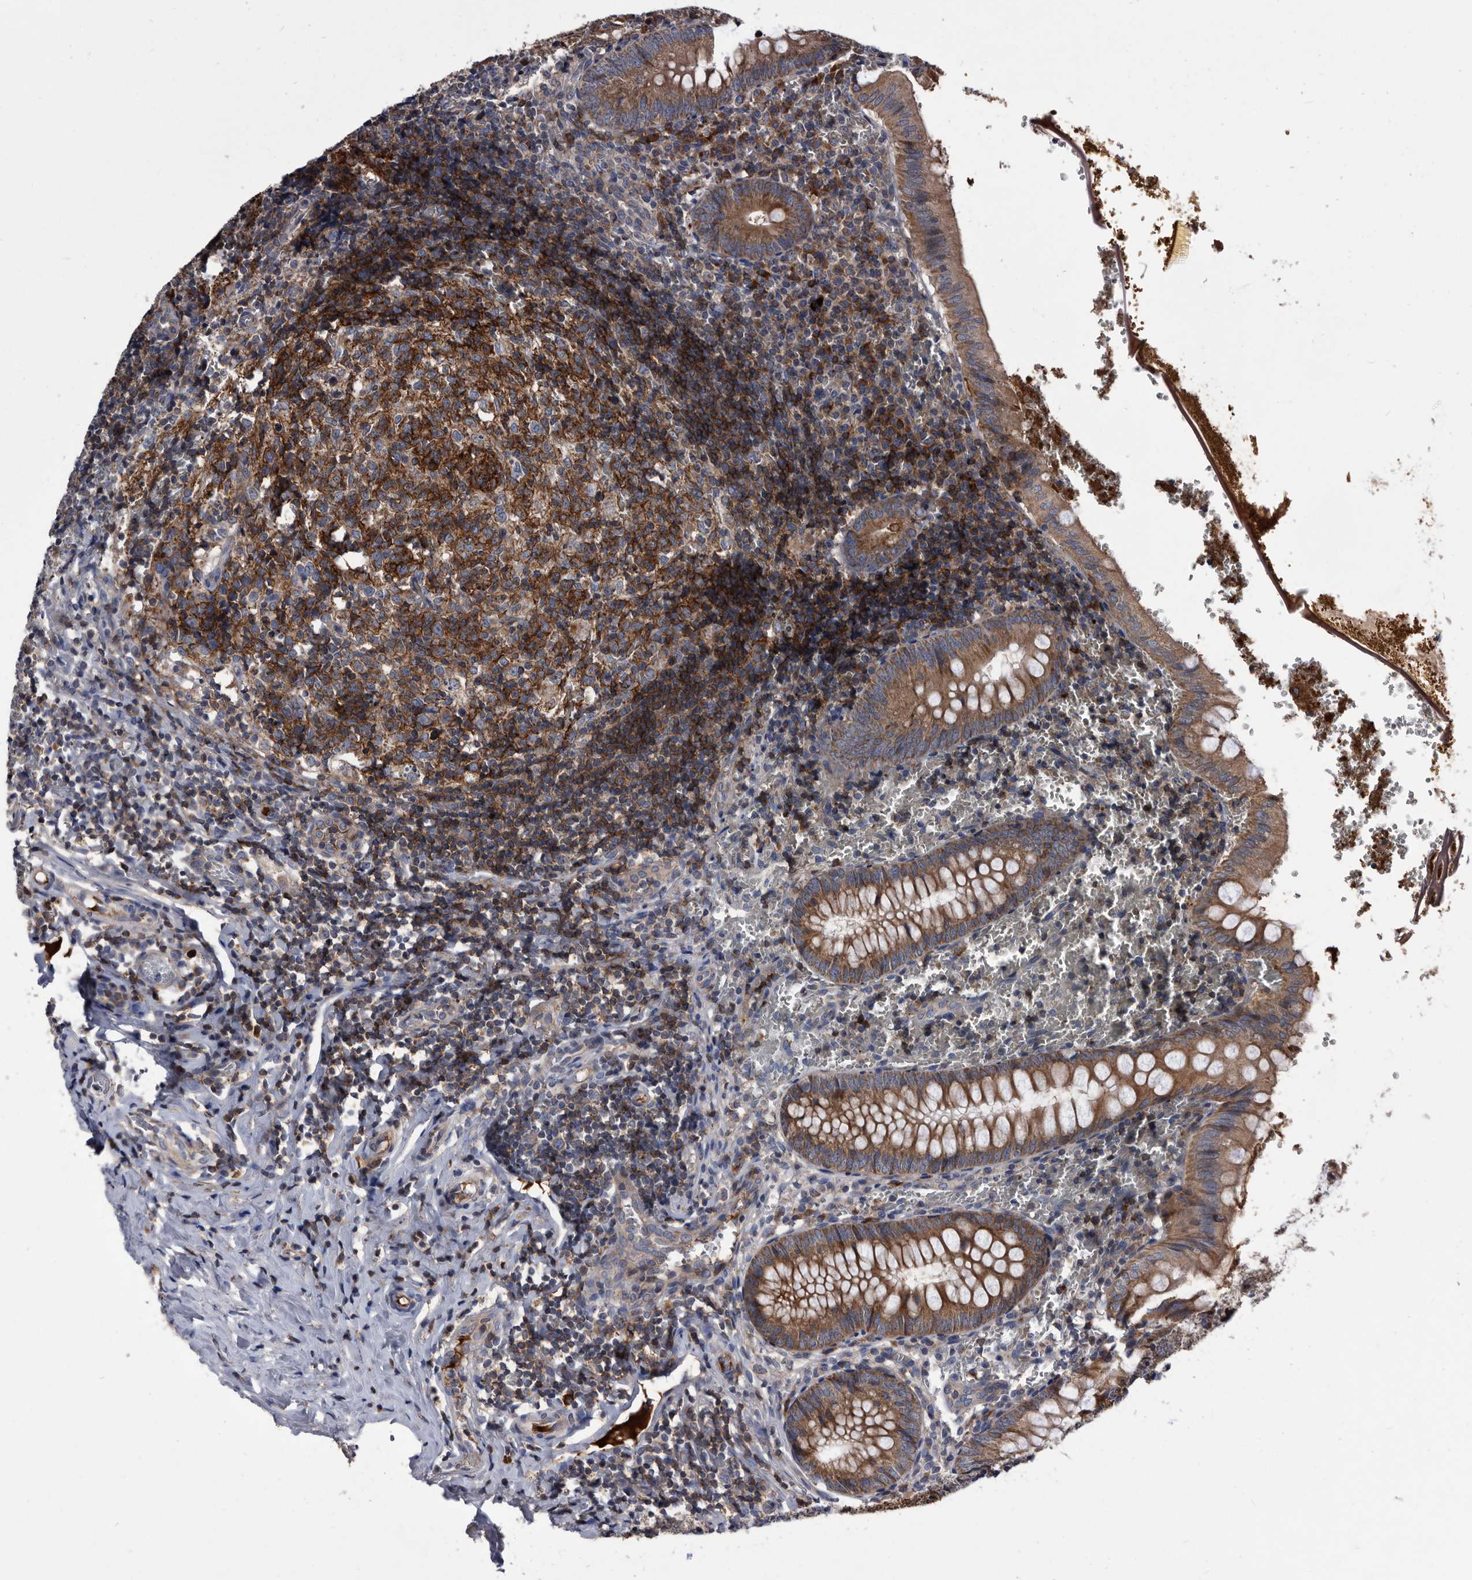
{"staining": {"intensity": "strong", "quantity": ">75%", "location": "cytoplasmic/membranous"}, "tissue": "appendix", "cell_type": "Glandular cells", "image_type": "normal", "snomed": [{"axis": "morphology", "description": "Normal tissue, NOS"}, {"axis": "topography", "description": "Appendix"}], "caption": "This photomicrograph displays immunohistochemistry staining of unremarkable human appendix, with high strong cytoplasmic/membranous staining in approximately >75% of glandular cells.", "gene": "DTNBP1", "patient": {"sex": "male", "age": 8}}